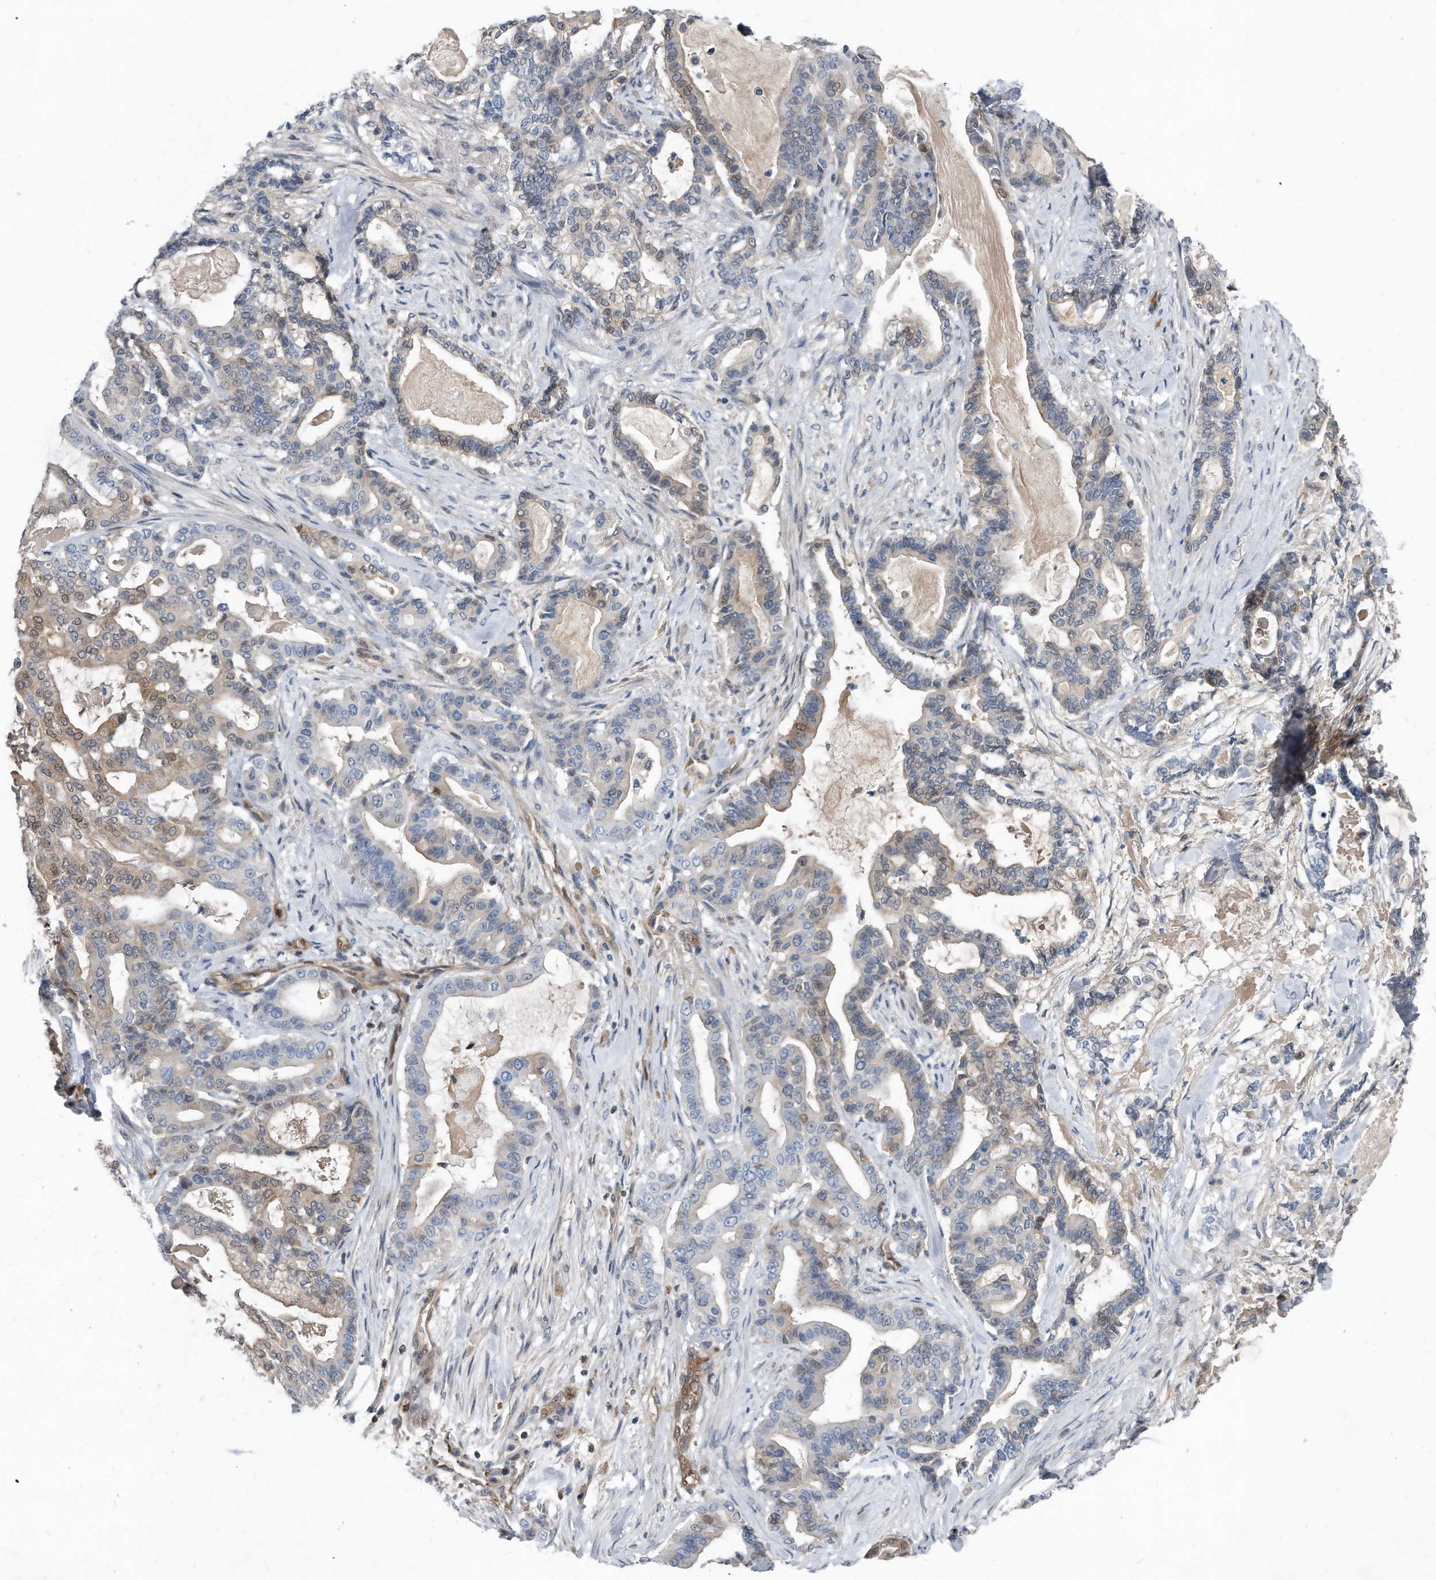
{"staining": {"intensity": "negative", "quantity": "none", "location": "none"}, "tissue": "pancreatic cancer", "cell_type": "Tumor cells", "image_type": "cancer", "snomed": [{"axis": "morphology", "description": "Adenocarcinoma, NOS"}, {"axis": "topography", "description": "Pancreas"}], "caption": "Immunohistochemical staining of adenocarcinoma (pancreatic) shows no significant staining in tumor cells.", "gene": "MAP2K6", "patient": {"sex": "male", "age": 63}}